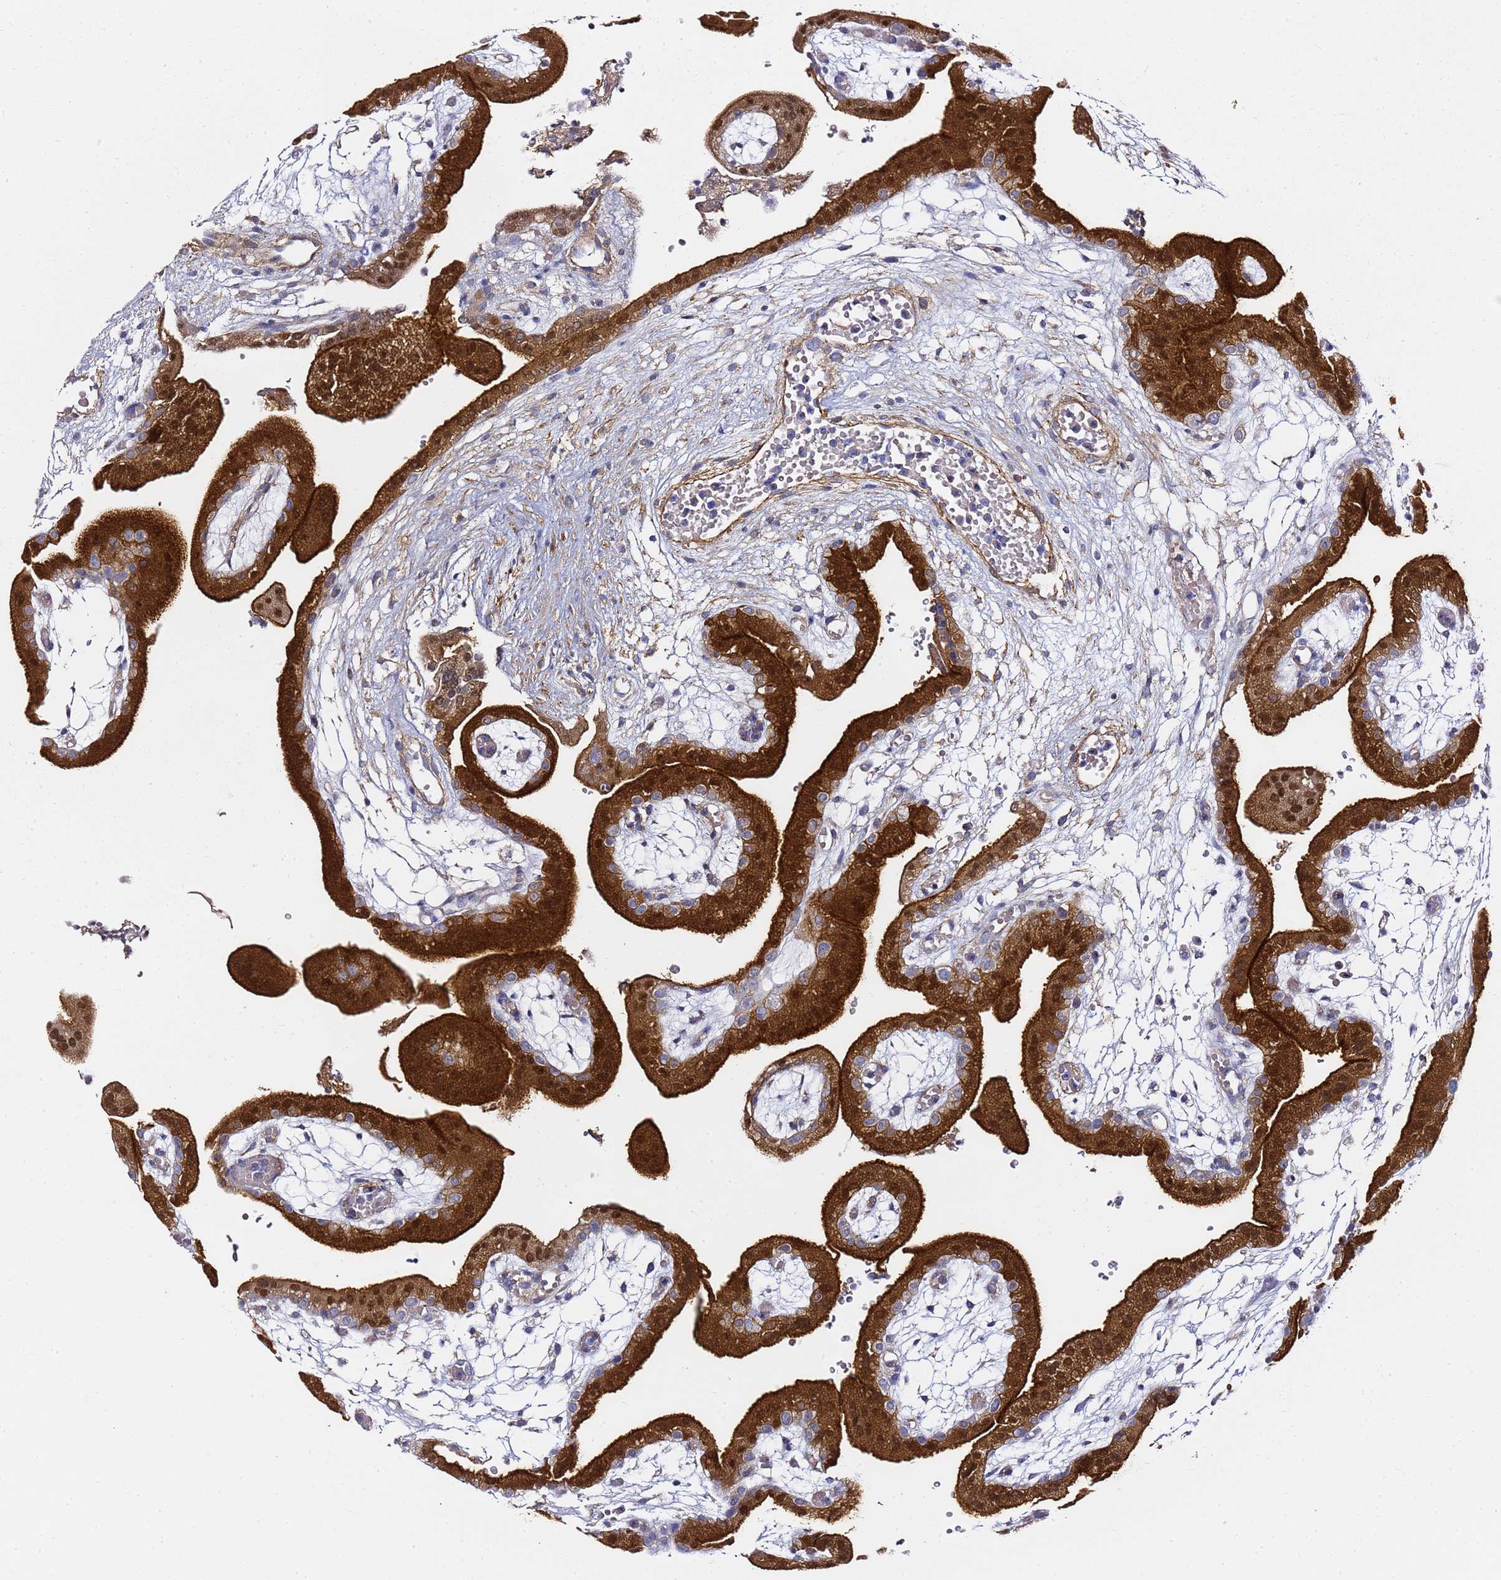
{"staining": {"intensity": "strong", "quantity": "25%-75%", "location": "cytoplasmic/membranous,nuclear"}, "tissue": "placenta", "cell_type": "Trophoblastic cells", "image_type": "normal", "snomed": [{"axis": "morphology", "description": "Normal tissue, NOS"}, {"axis": "topography", "description": "Placenta"}], "caption": "Approximately 25%-75% of trophoblastic cells in normal placenta reveal strong cytoplasmic/membranous,nuclear protein expression as visualized by brown immunohistochemical staining.", "gene": "EPS8L1", "patient": {"sex": "female", "age": 18}}